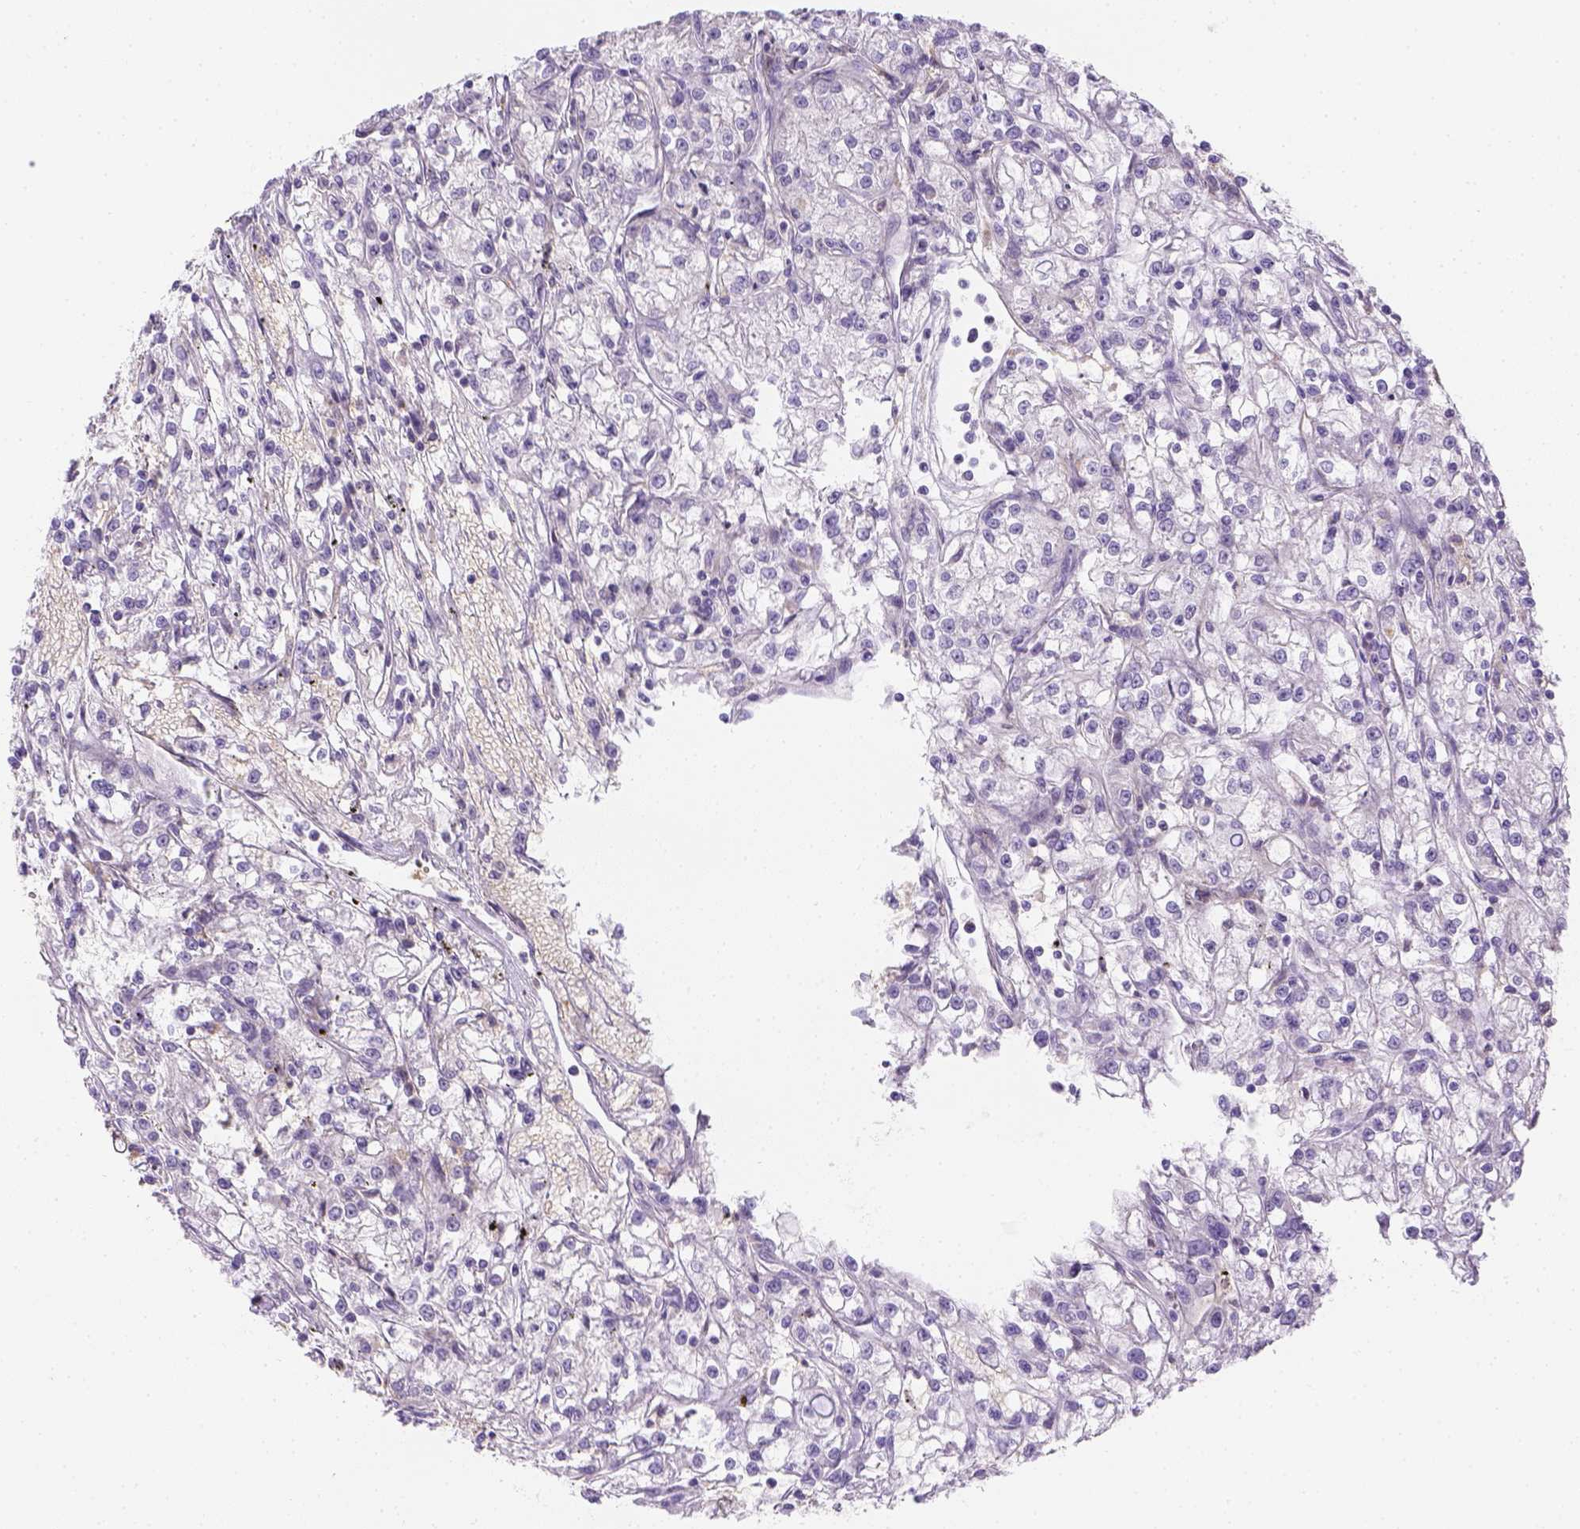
{"staining": {"intensity": "negative", "quantity": "none", "location": "none"}, "tissue": "renal cancer", "cell_type": "Tumor cells", "image_type": "cancer", "snomed": [{"axis": "morphology", "description": "Adenocarcinoma, NOS"}, {"axis": "topography", "description": "Kidney"}], "caption": "Protein analysis of renal cancer (adenocarcinoma) exhibits no significant positivity in tumor cells.", "gene": "CACNB1", "patient": {"sex": "female", "age": 59}}